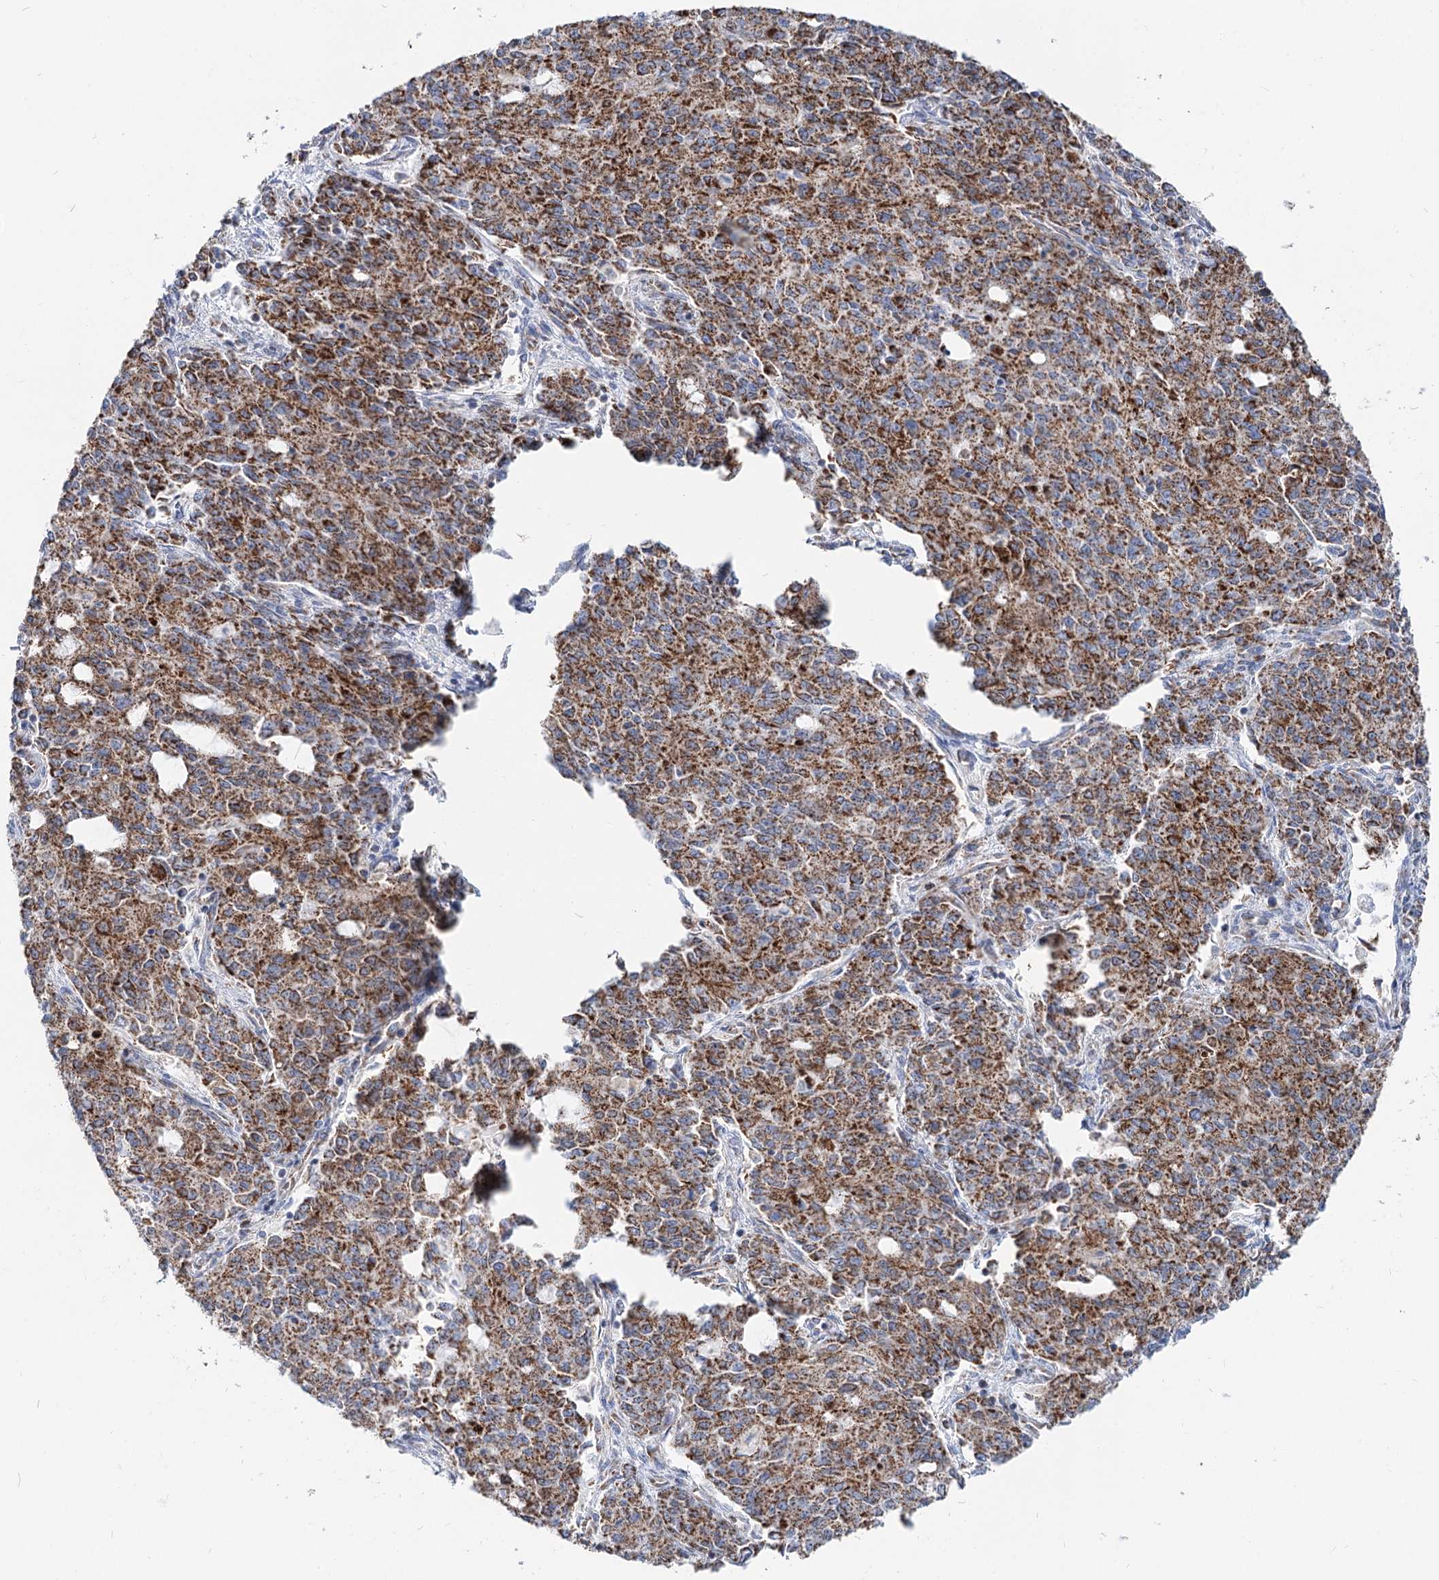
{"staining": {"intensity": "moderate", "quantity": ">75%", "location": "cytoplasmic/membranous"}, "tissue": "endometrial cancer", "cell_type": "Tumor cells", "image_type": "cancer", "snomed": [{"axis": "morphology", "description": "Adenocarcinoma, NOS"}, {"axis": "topography", "description": "Endometrium"}], "caption": "Tumor cells demonstrate medium levels of moderate cytoplasmic/membranous expression in about >75% of cells in adenocarcinoma (endometrial).", "gene": "MCCC2", "patient": {"sex": "female", "age": 50}}